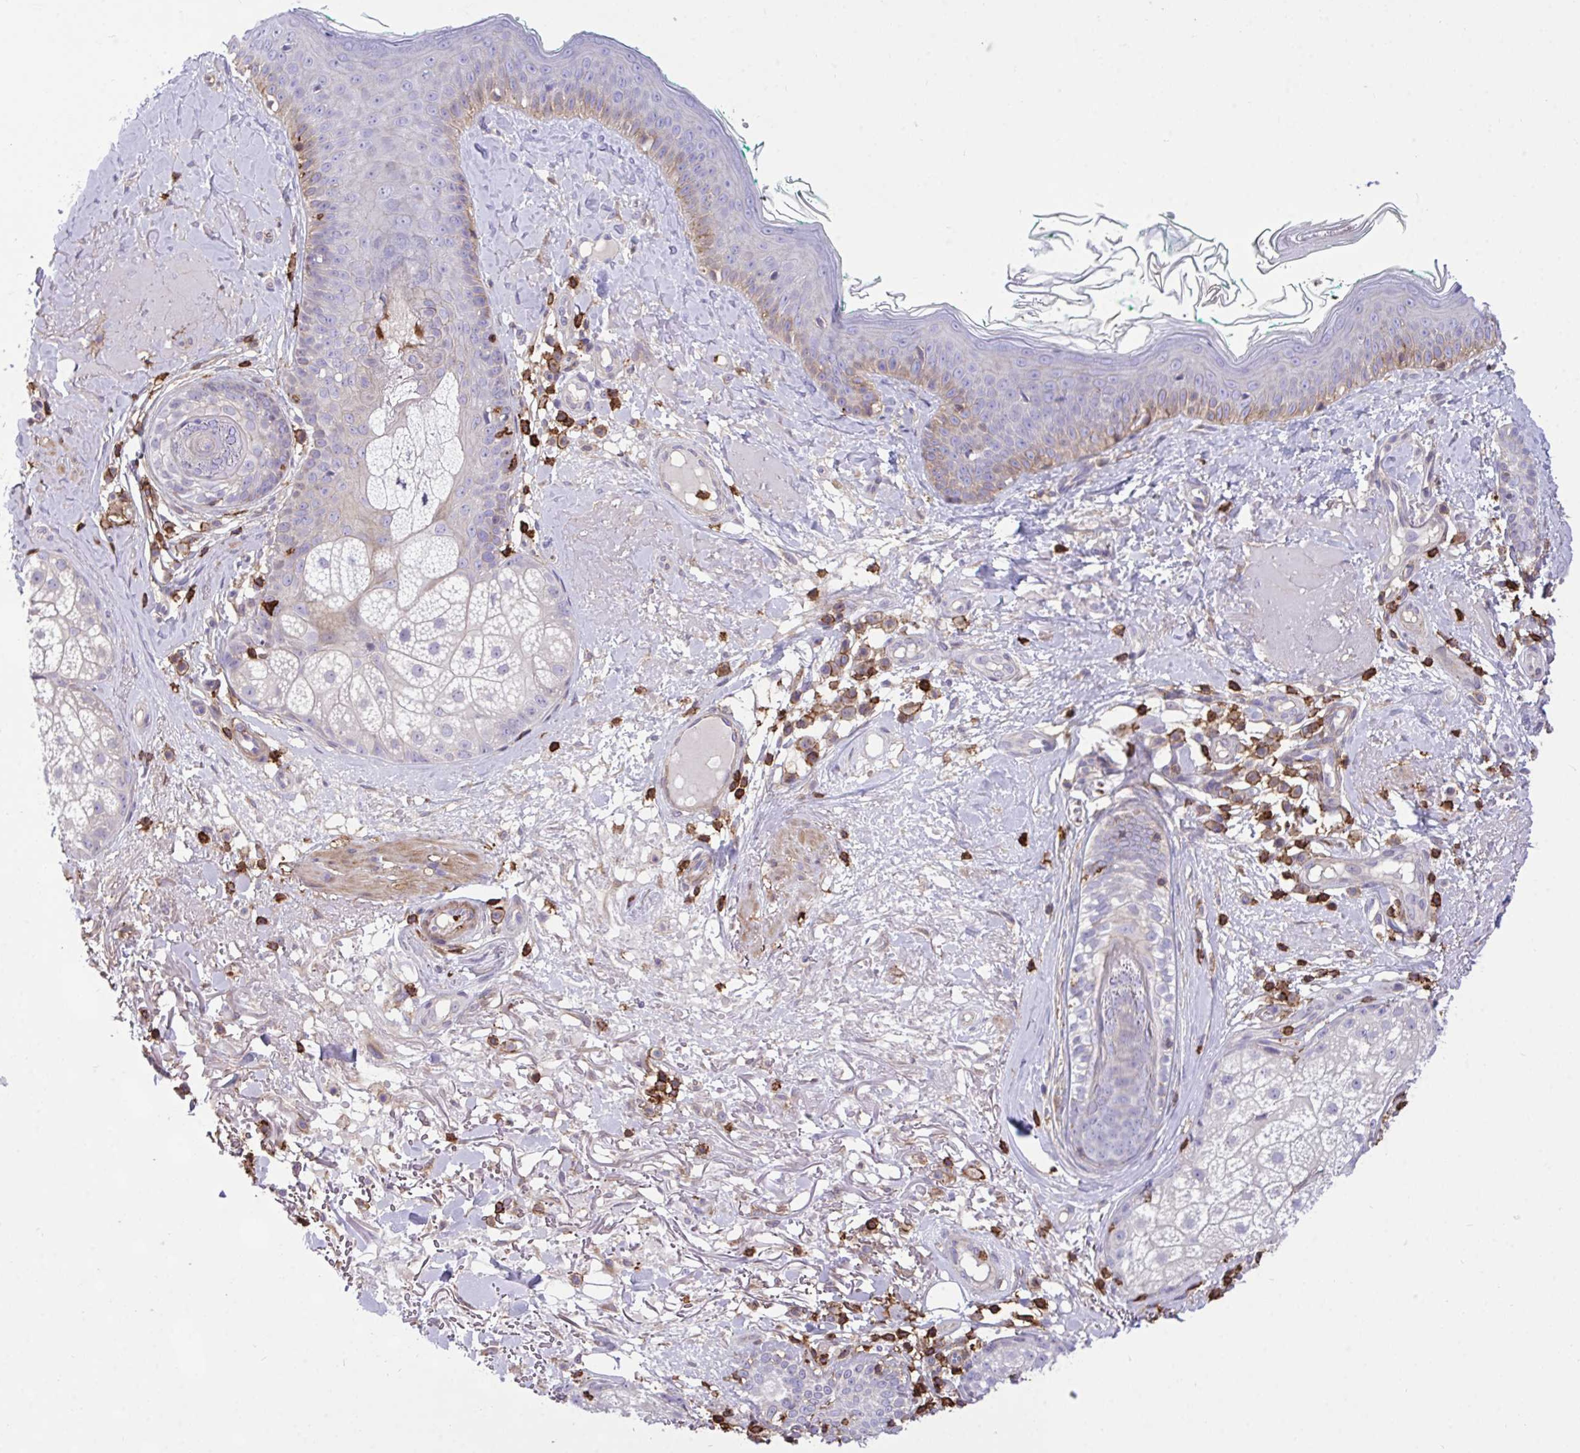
{"staining": {"intensity": "negative", "quantity": "none", "location": "none"}, "tissue": "skin", "cell_type": "Fibroblasts", "image_type": "normal", "snomed": [{"axis": "morphology", "description": "Normal tissue, NOS"}, {"axis": "topography", "description": "Skin"}], "caption": "High power microscopy photomicrograph of an immunohistochemistry micrograph of unremarkable skin, revealing no significant expression in fibroblasts. The staining was performed using DAB to visualize the protein expression in brown, while the nuclei were stained in blue with hematoxylin (Magnification: 20x).", "gene": "ERI1", "patient": {"sex": "male", "age": 73}}